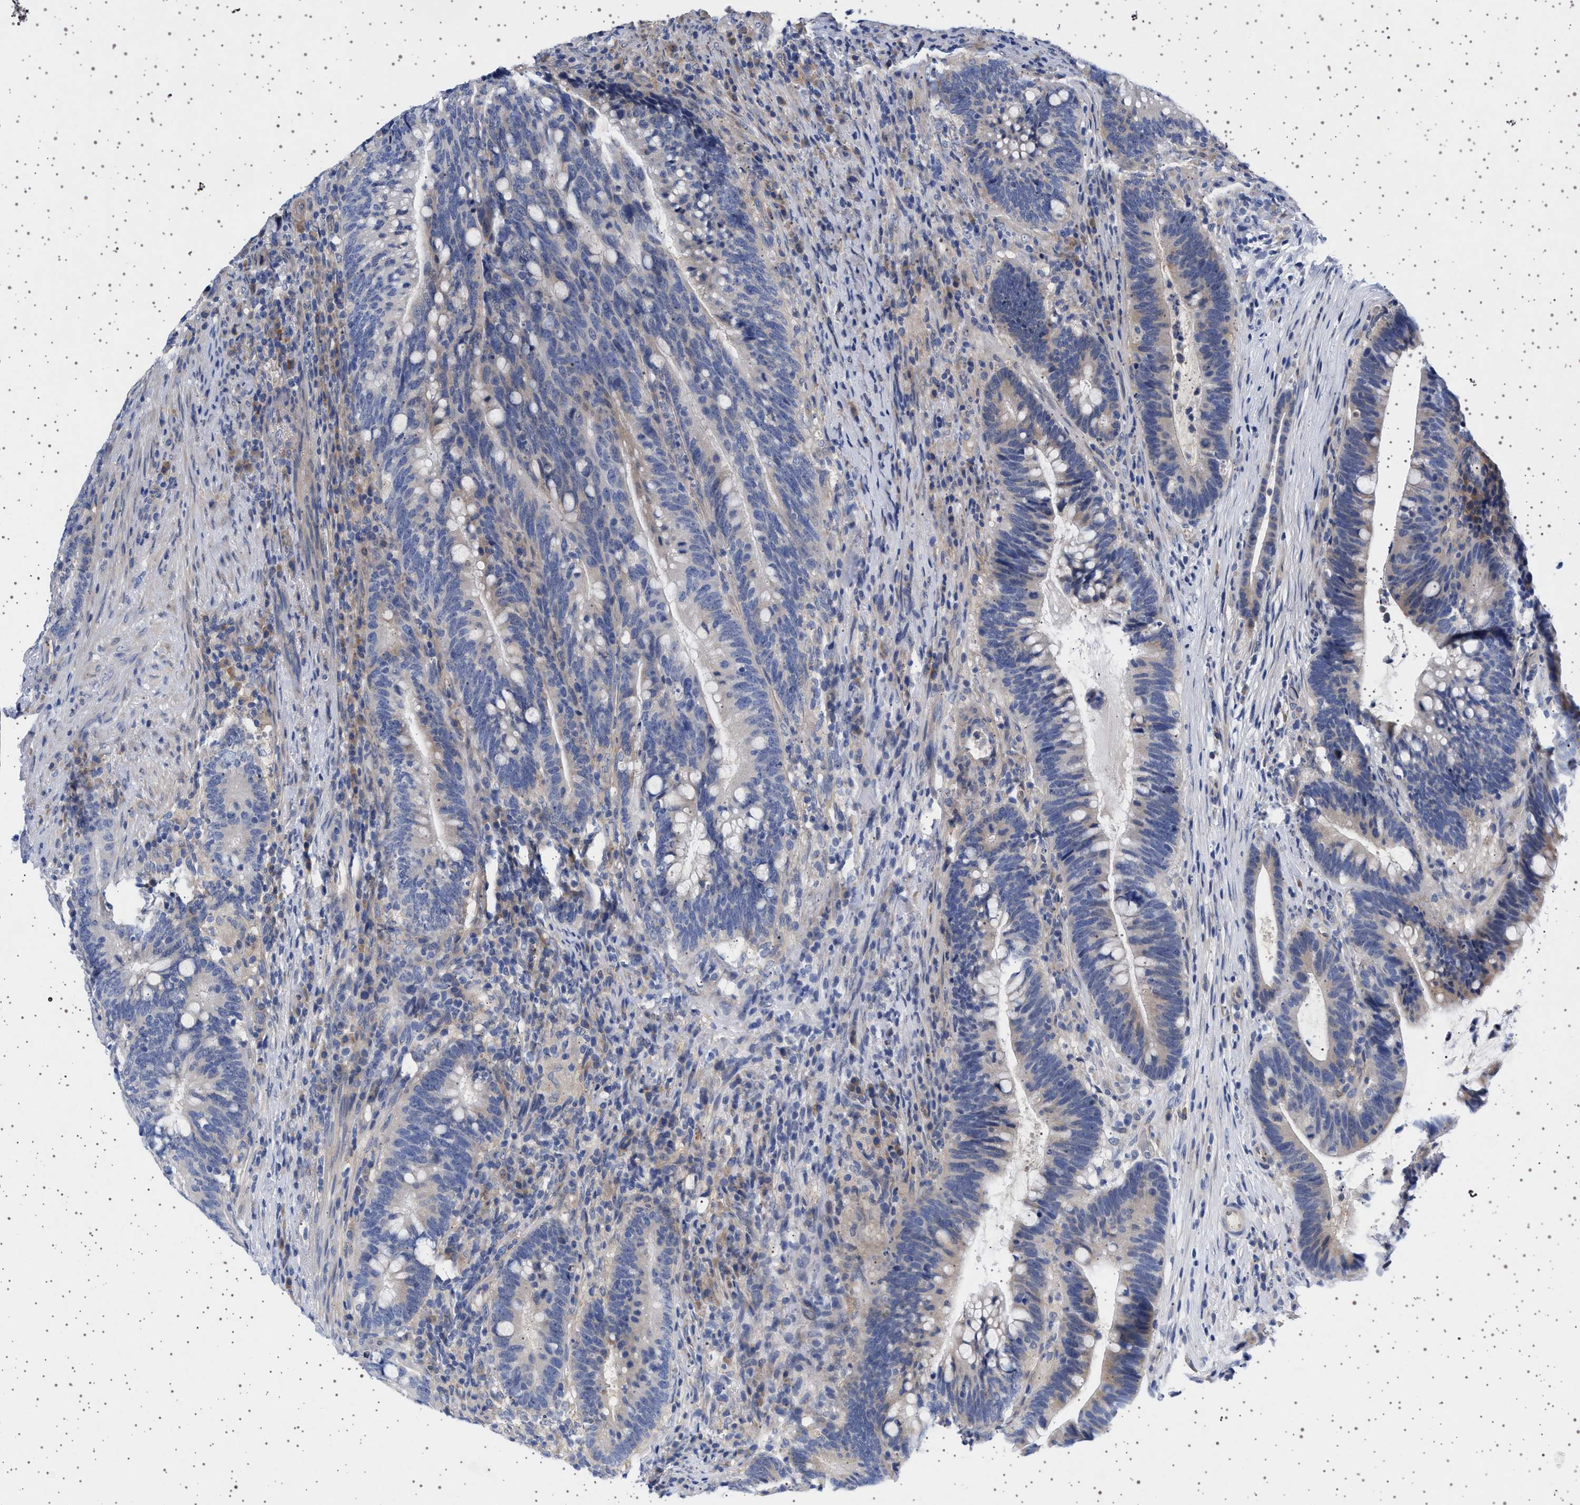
{"staining": {"intensity": "negative", "quantity": "none", "location": "none"}, "tissue": "colorectal cancer", "cell_type": "Tumor cells", "image_type": "cancer", "snomed": [{"axis": "morphology", "description": "Adenocarcinoma, NOS"}, {"axis": "topography", "description": "Colon"}], "caption": "The immunohistochemistry photomicrograph has no significant positivity in tumor cells of colorectal adenocarcinoma tissue.", "gene": "TRMT10B", "patient": {"sex": "female", "age": 66}}